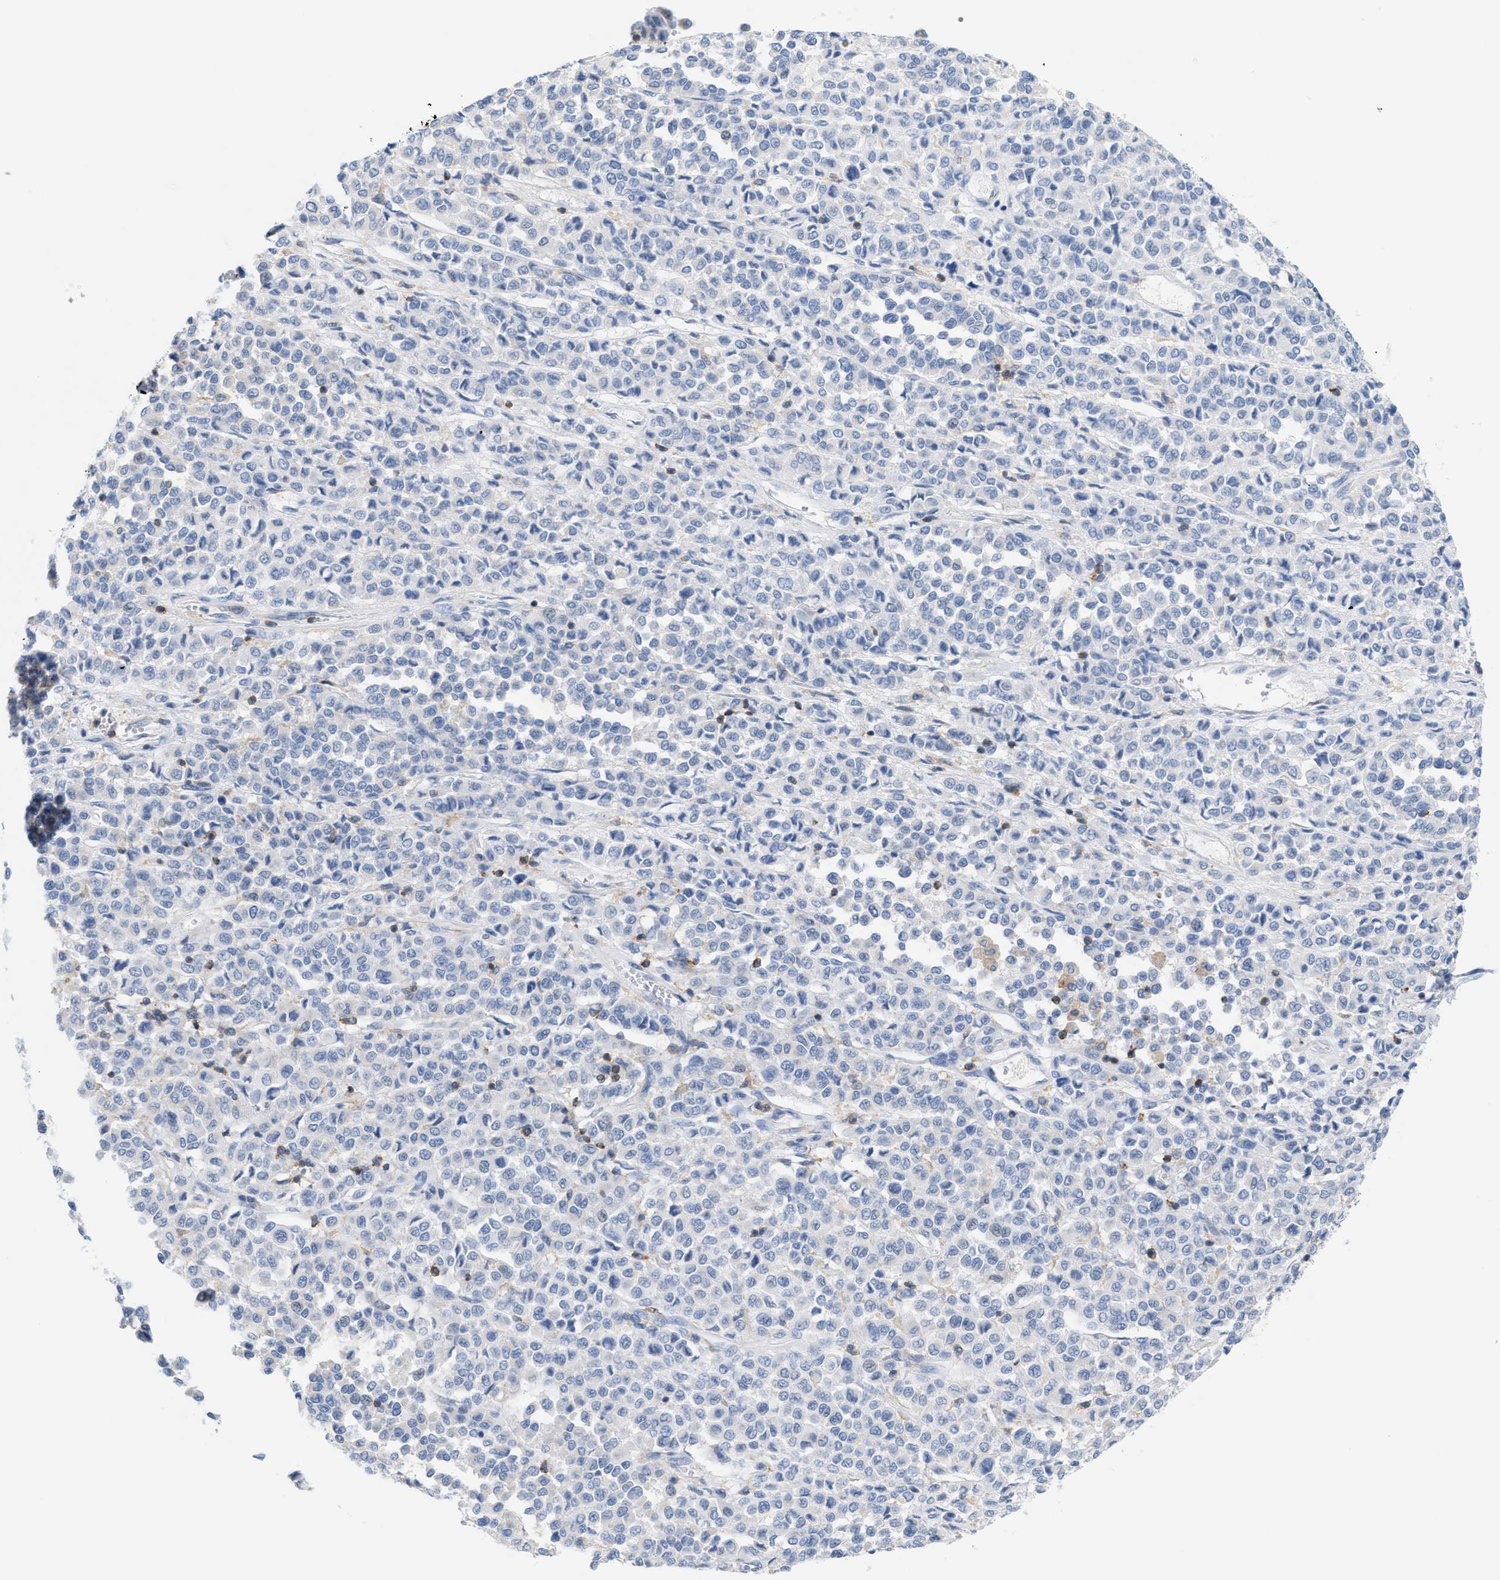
{"staining": {"intensity": "negative", "quantity": "none", "location": "none"}, "tissue": "melanoma", "cell_type": "Tumor cells", "image_type": "cancer", "snomed": [{"axis": "morphology", "description": "Malignant melanoma, Metastatic site"}, {"axis": "topography", "description": "Pancreas"}], "caption": "The image exhibits no staining of tumor cells in melanoma.", "gene": "IL16", "patient": {"sex": "female", "age": 30}}